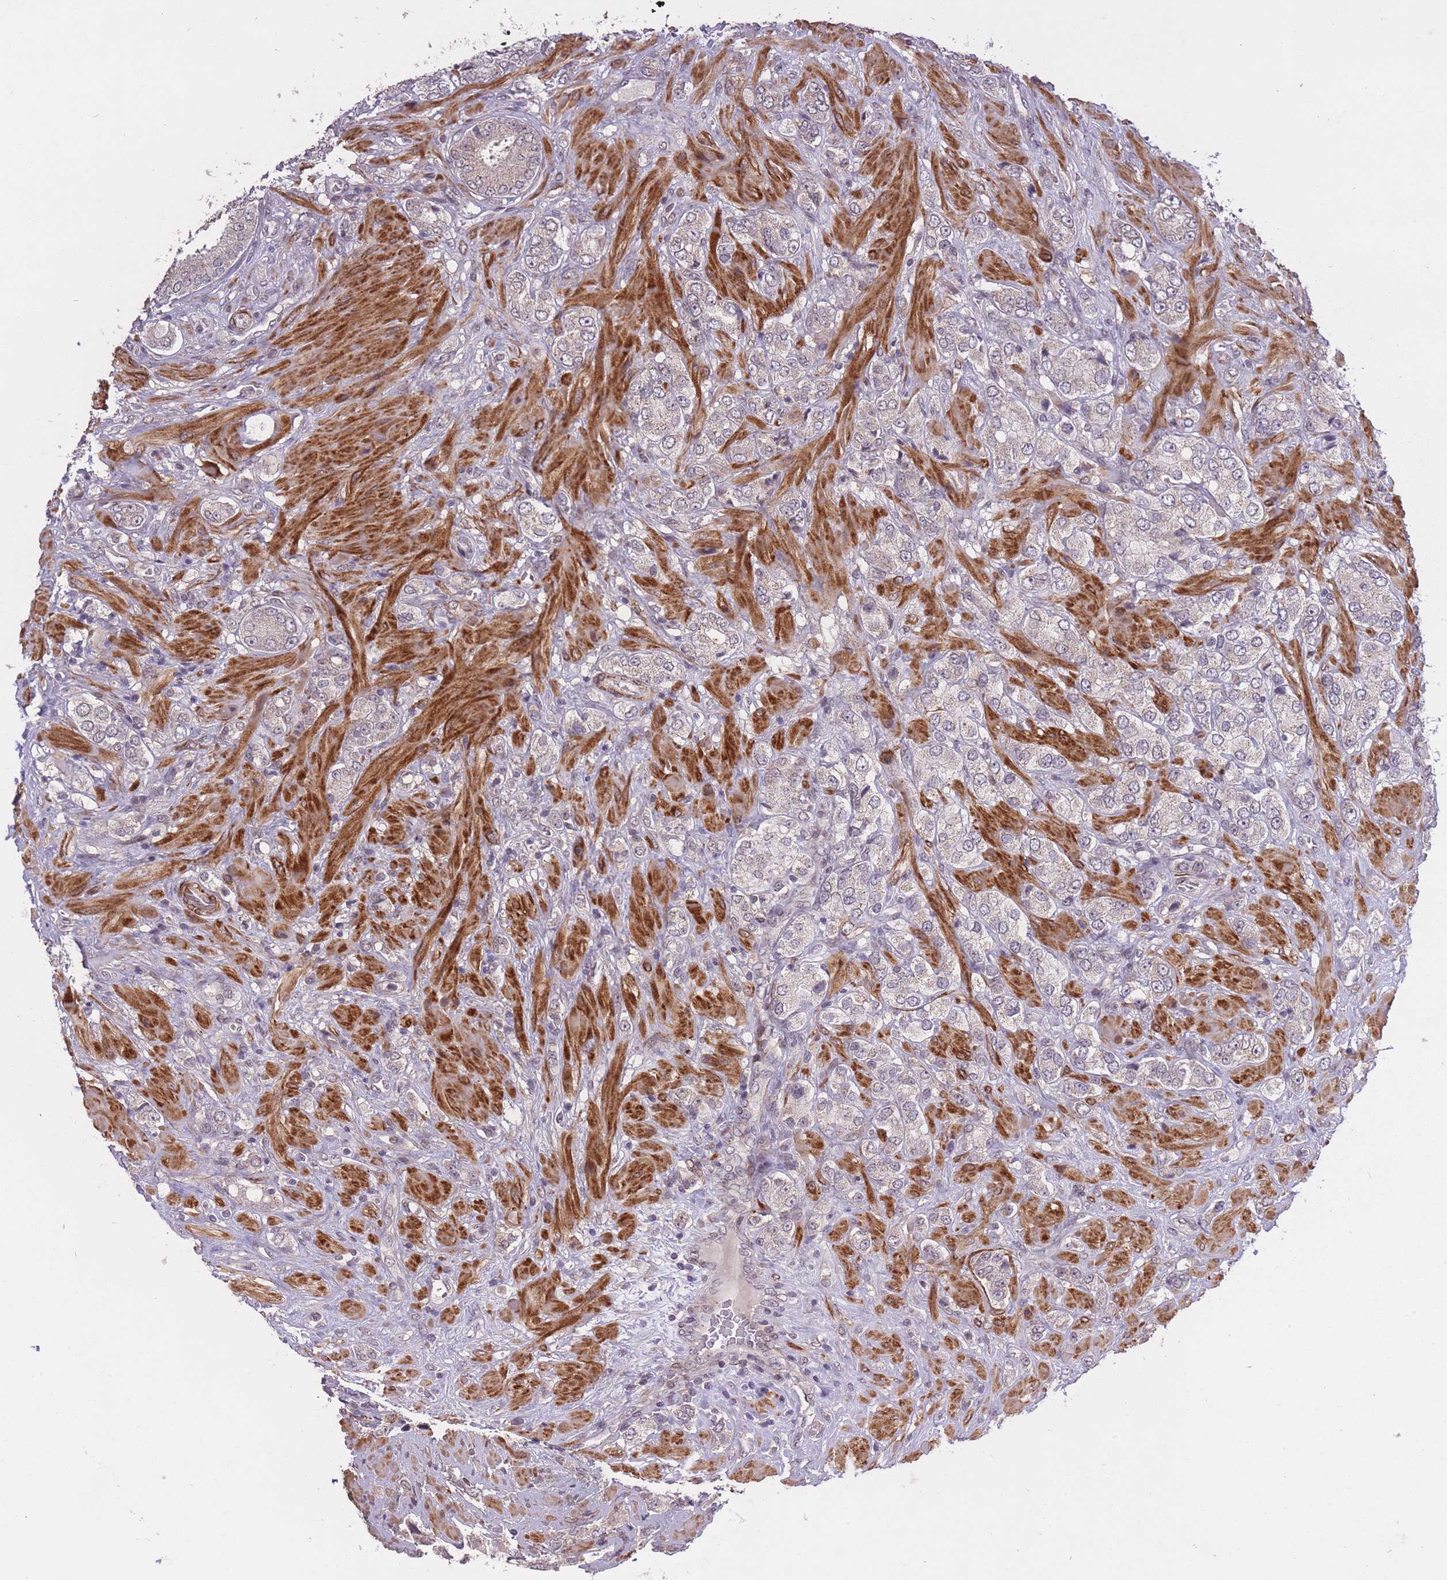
{"staining": {"intensity": "negative", "quantity": "none", "location": "none"}, "tissue": "prostate cancer", "cell_type": "Tumor cells", "image_type": "cancer", "snomed": [{"axis": "morphology", "description": "Adenocarcinoma, High grade"}, {"axis": "topography", "description": "Prostate and seminal vesicle, NOS"}], "caption": "Immunohistochemical staining of prostate cancer displays no significant staining in tumor cells.", "gene": "CBX6", "patient": {"sex": "male", "age": 64}}